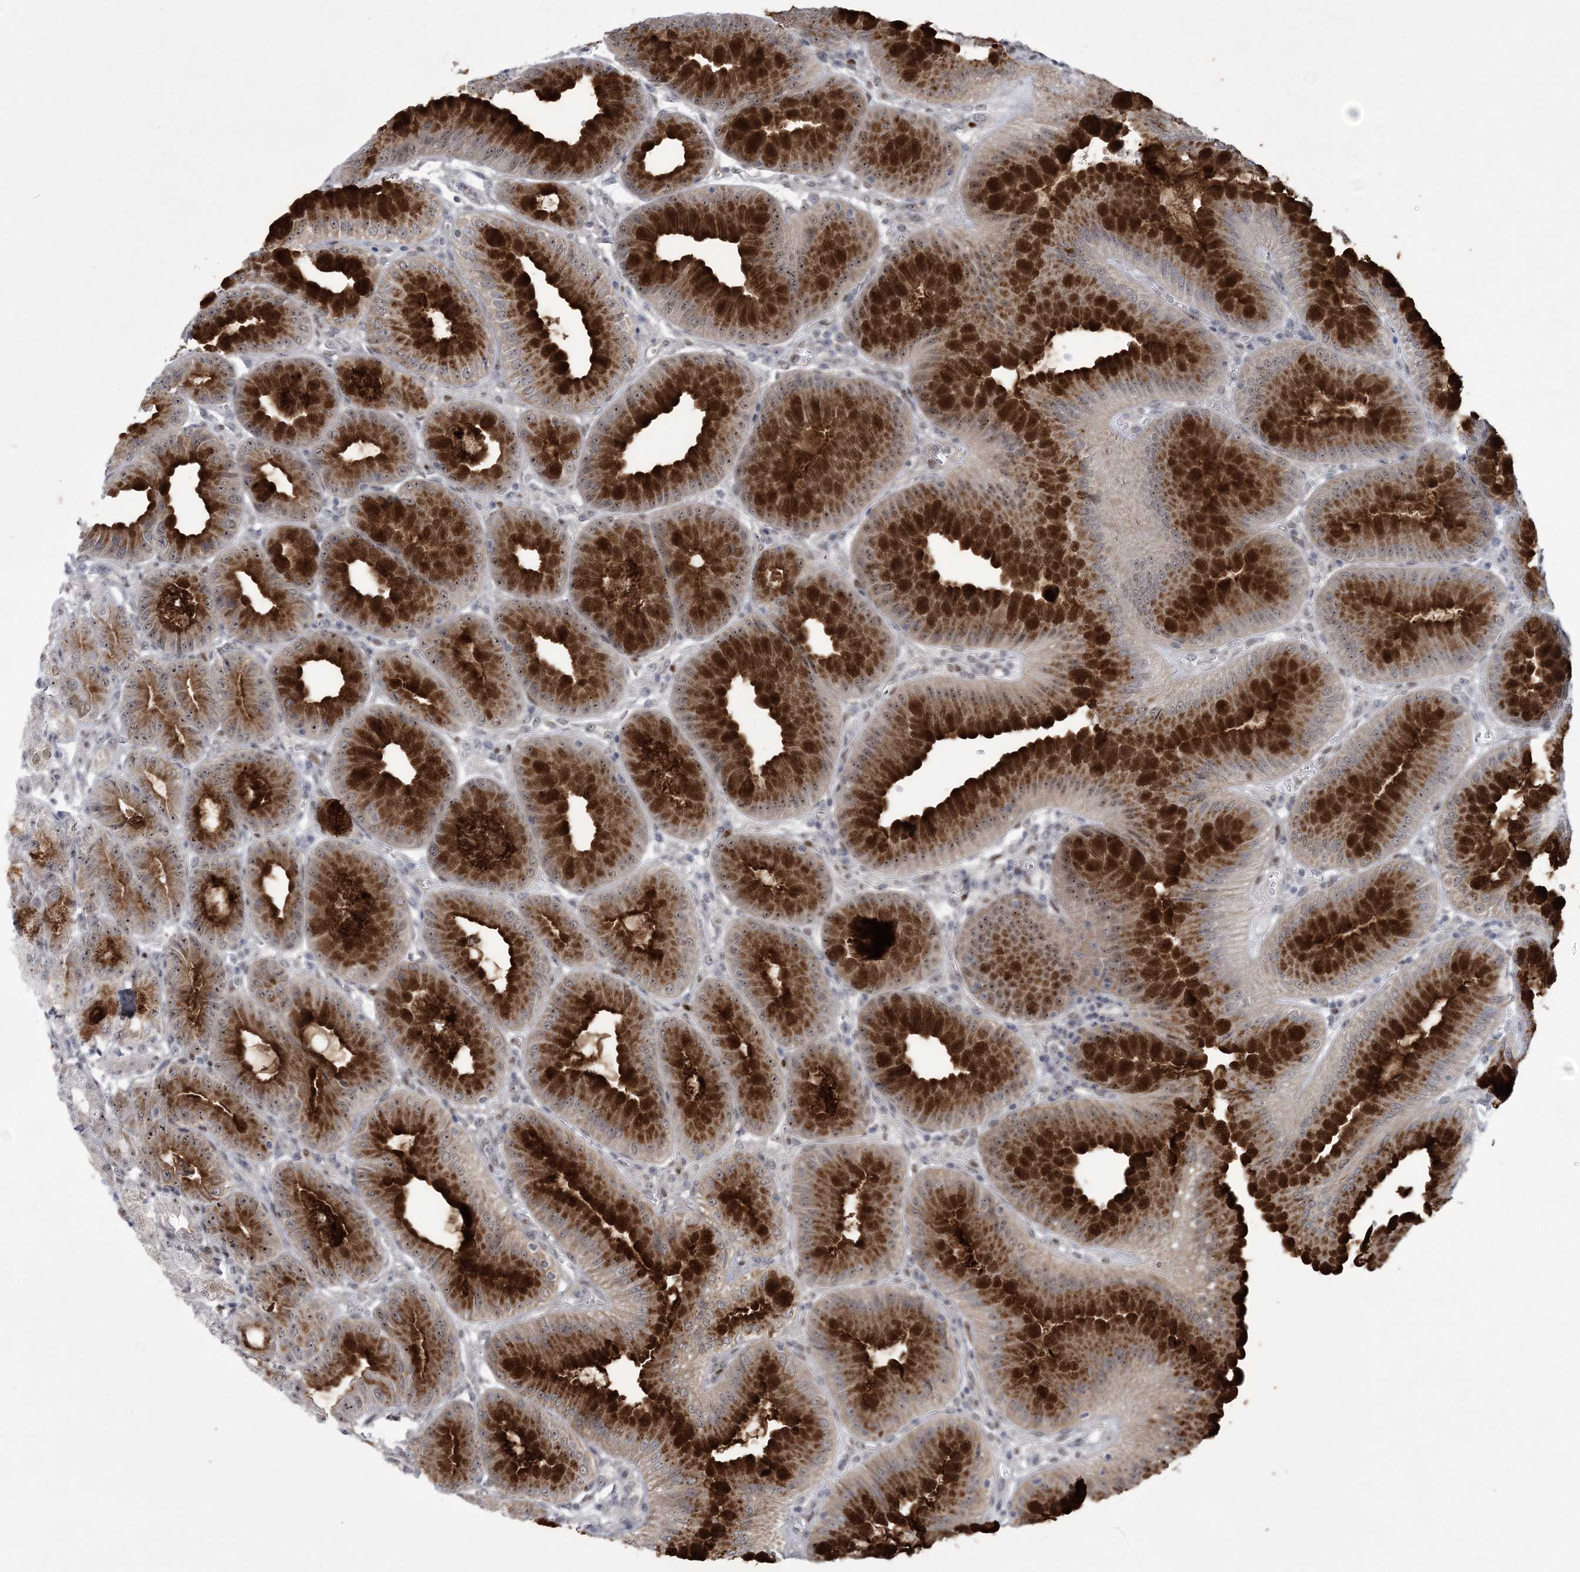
{"staining": {"intensity": "strong", "quantity": "25%-75%", "location": "cytoplasmic/membranous,nuclear"}, "tissue": "stomach", "cell_type": "Glandular cells", "image_type": "normal", "snomed": [{"axis": "morphology", "description": "Normal tissue, NOS"}, {"axis": "topography", "description": "Stomach, lower"}], "caption": "A high amount of strong cytoplasmic/membranous,nuclear staining is appreciated in about 25%-75% of glandular cells in normal stomach. (Brightfield microscopy of DAB IHC at high magnification).", "gene": "HOMEZ", "patient": {"sex": "male", "age": 71}}